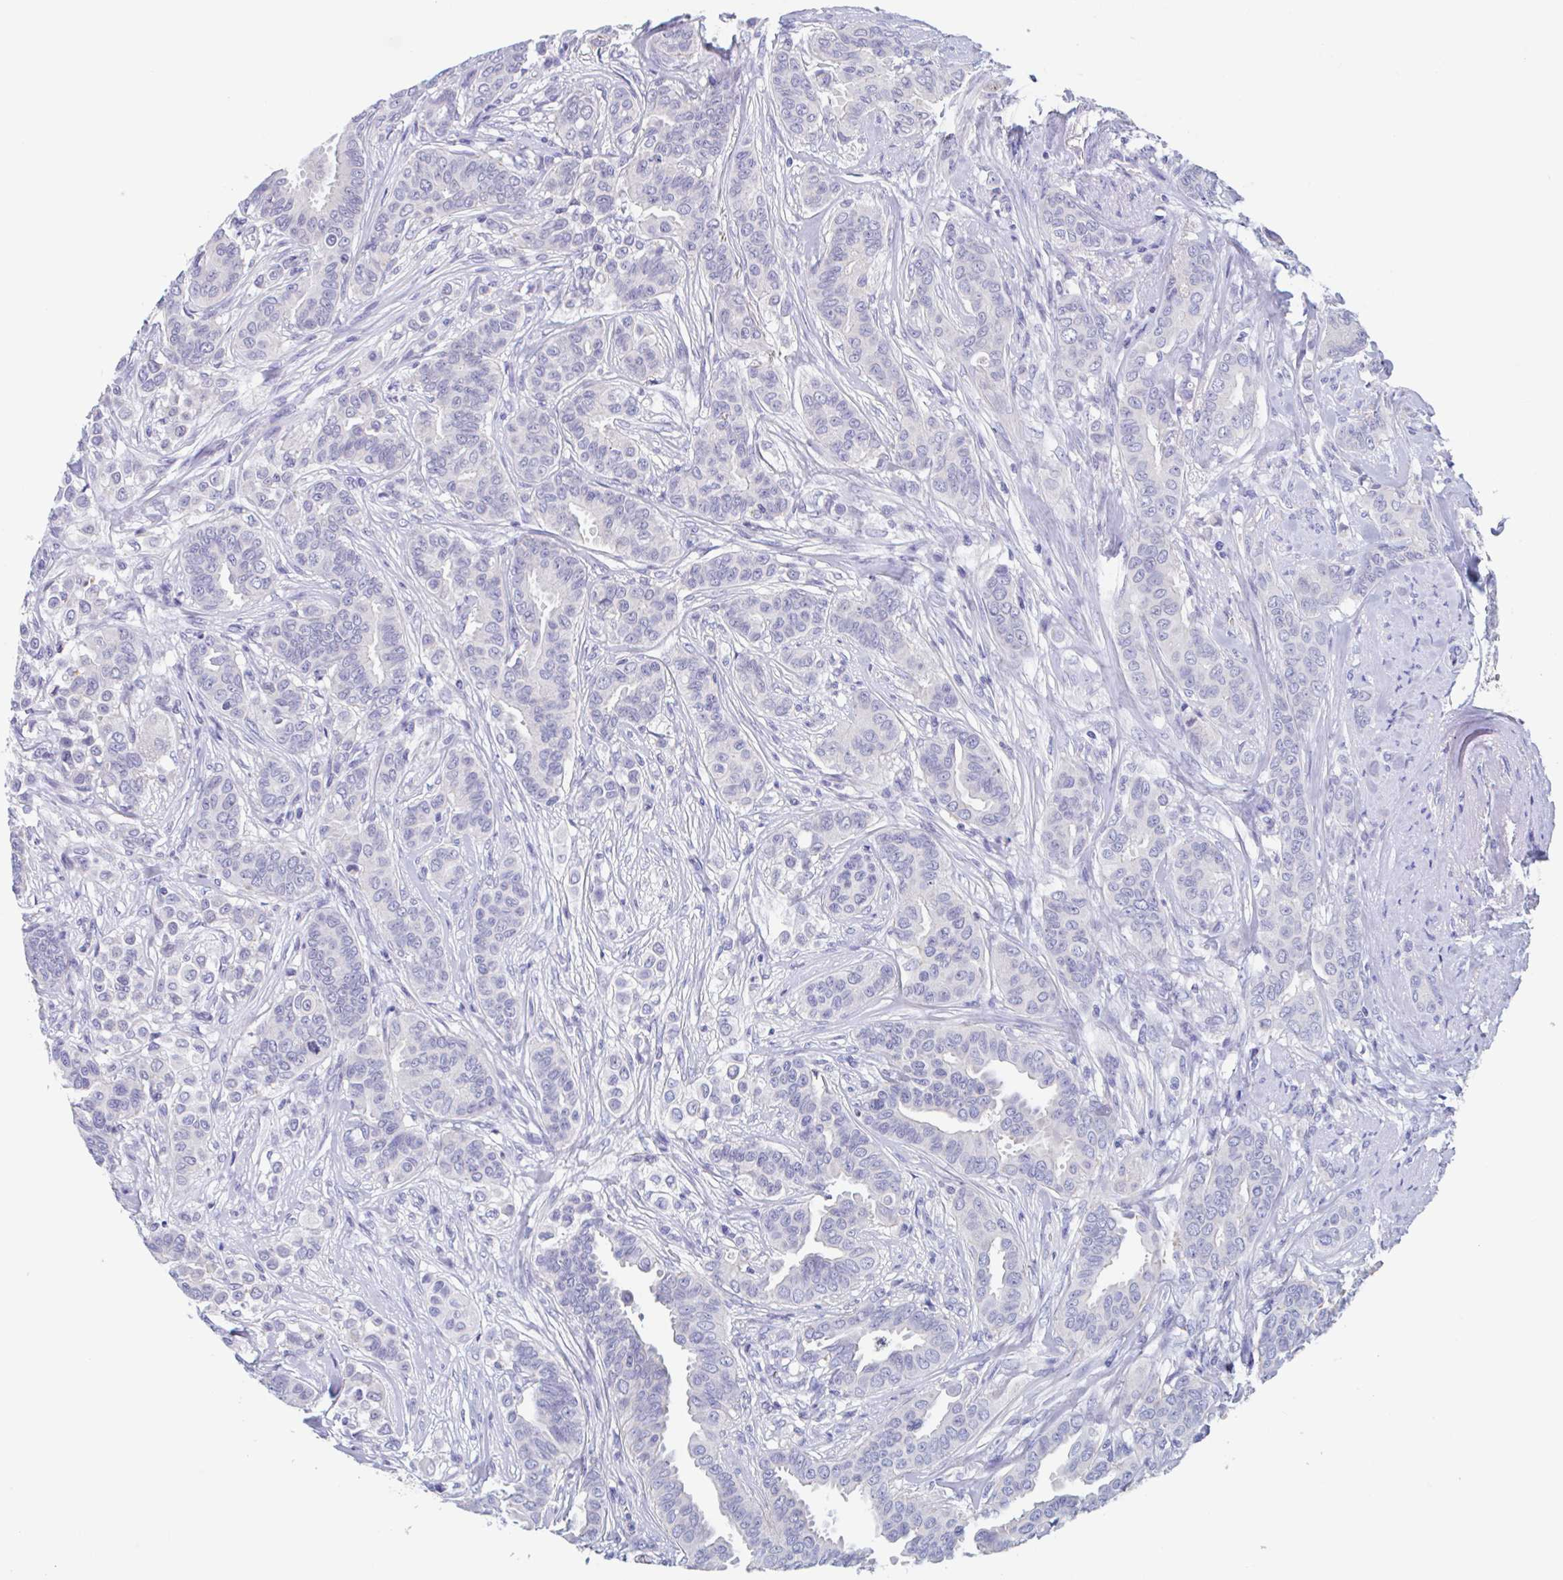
{"staining": {"intensity": "negative", "quantity": "none", "location": "none"}, "tissue": "breast cancer", "cell_type": "Tumor cells", "image_type": "cancer", "snomed": [{"axis": "morphology", "description": "Duct carcinoma"}, {"axis": "topography", "description": "Breast"}], "caption": "Tumor cells show no significant staining in infiltrating ductal carcinoma (breast).", "gene": "UNKL", "patient": {"sex": "female", "age": 45}}